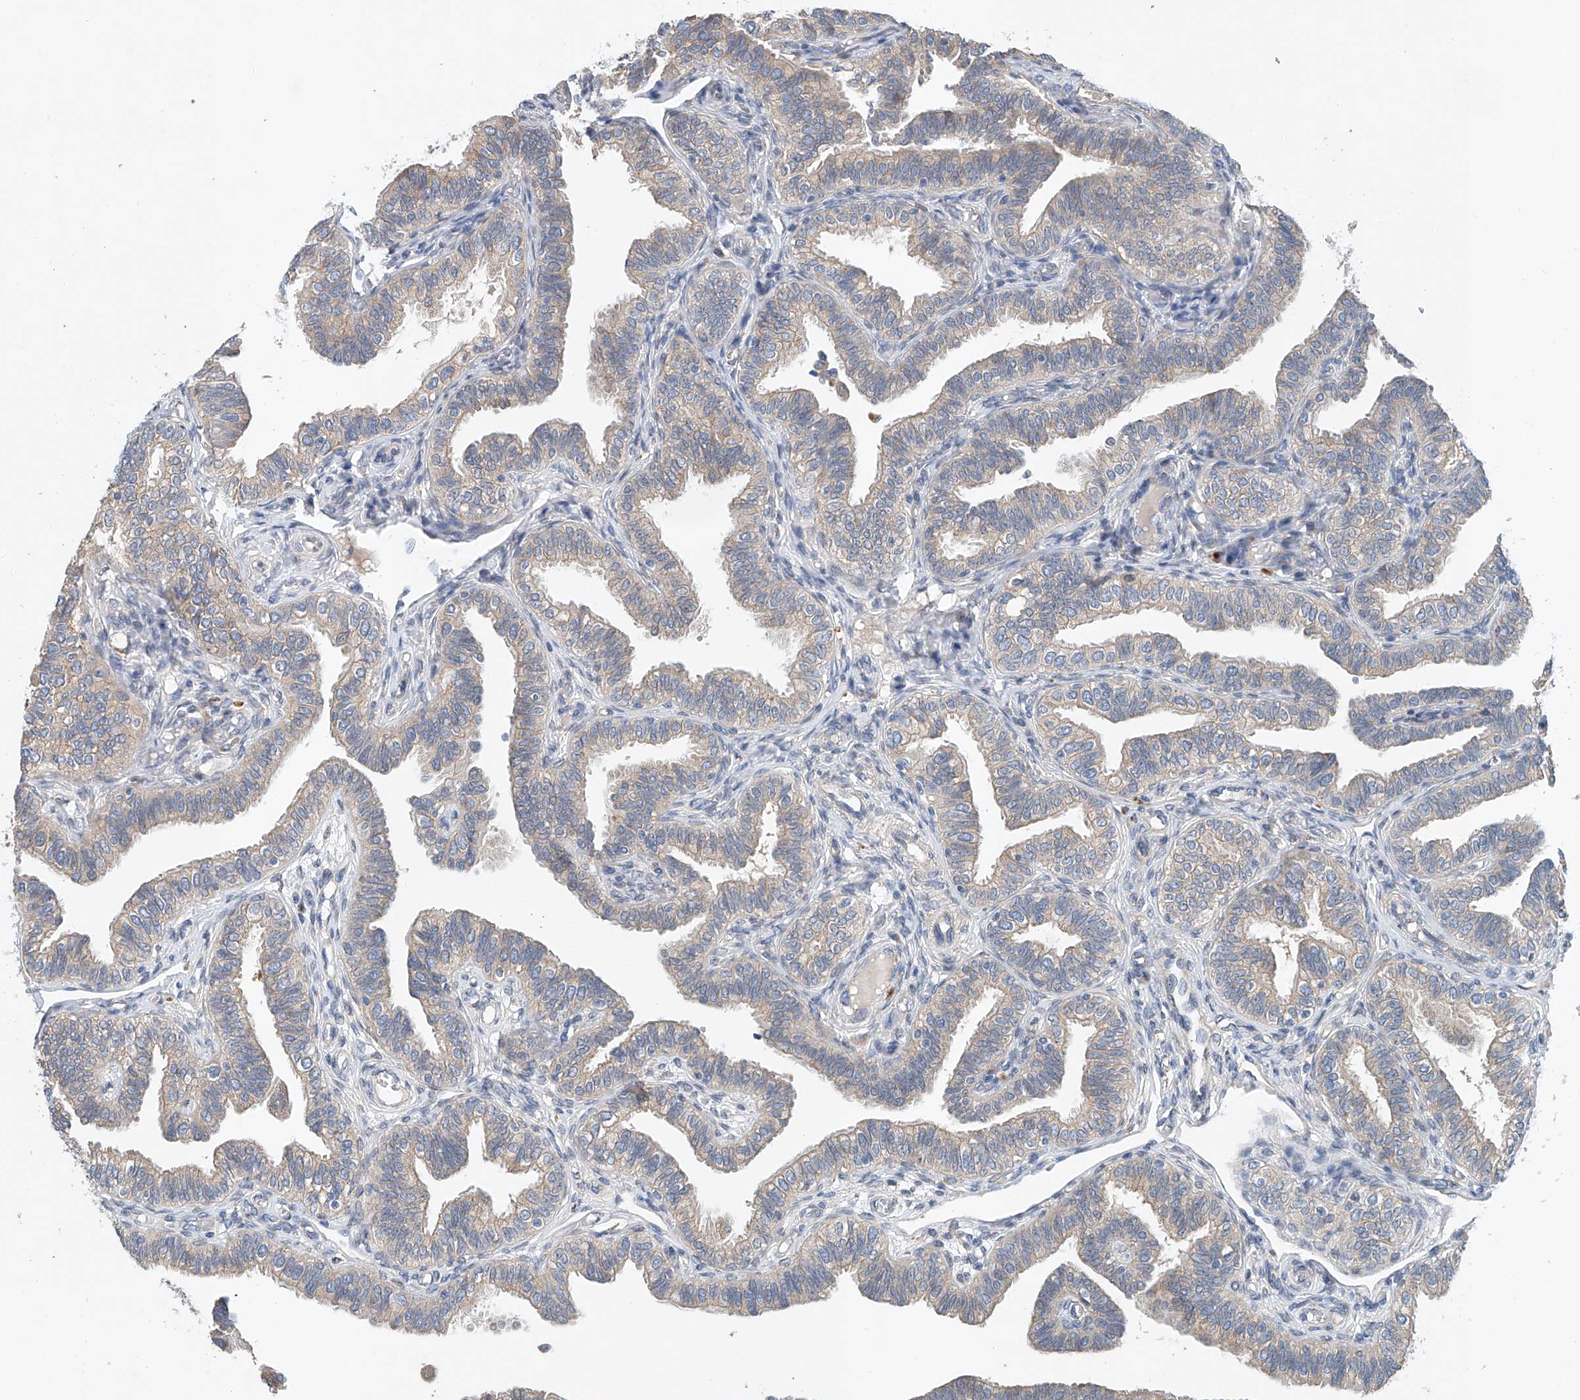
{"staining": {"intensity": "weak", "quantity": "25%-75%", "location": "cytoplasmic/membranous"}, "tissue": "fallopian tube", "cell_type": "Glandular cells", "image_type": "normal", "snomed": [{"axis": "morphology", "description": "Normal tissue, NOS"}, {"axis": "topography", "description": "Fallopian tube"}], "caption": "Fallopian tube was stained to show a protein in brown. There is low levels of weak cytoplasmic/membranous positivity in approximately 25%-75% of glandular cells. (Brightfield microscopy of DAB IHC at high magnification).", "gene": "CEP85L", "patient": {"sex": "female", "age": 39}}